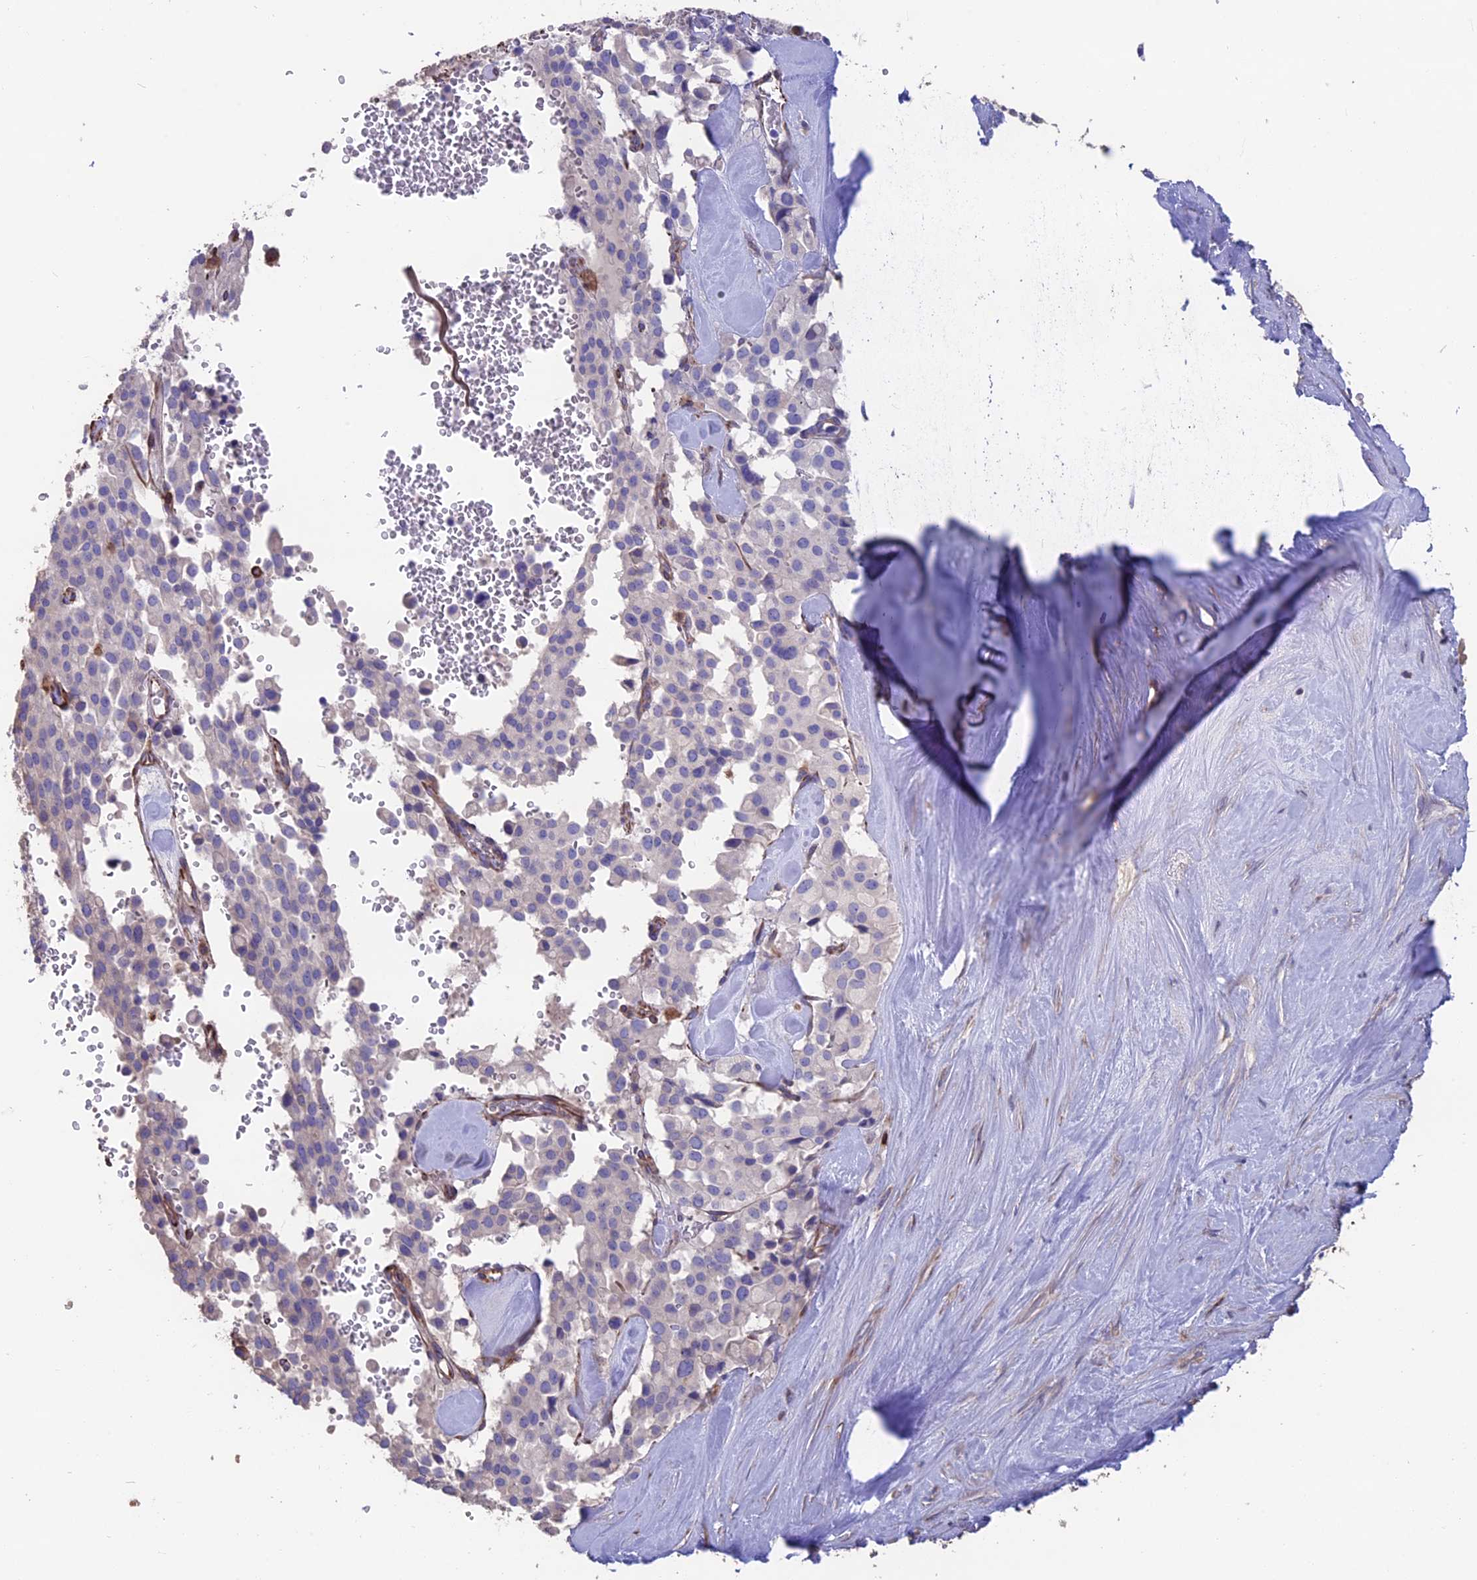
{"staining": {"intensity": "negative", "quantity": "none", "location": "none"}, "tissue": "pancreatic cancer", "cell_type": "Tumor cells", "image_type": "cancer", "snomed": [{"axis": "morphology", "description": "Adenocarcinoma, NOS"}, {"axis": "topography", "description": "Pancreas"}], "caption": "Protein analysis of pancreatic adenocarcinoma shows no significant staining in tumor cells.", "gene": "SEH1L", "patient": {"sex": "male", "age": 65}}